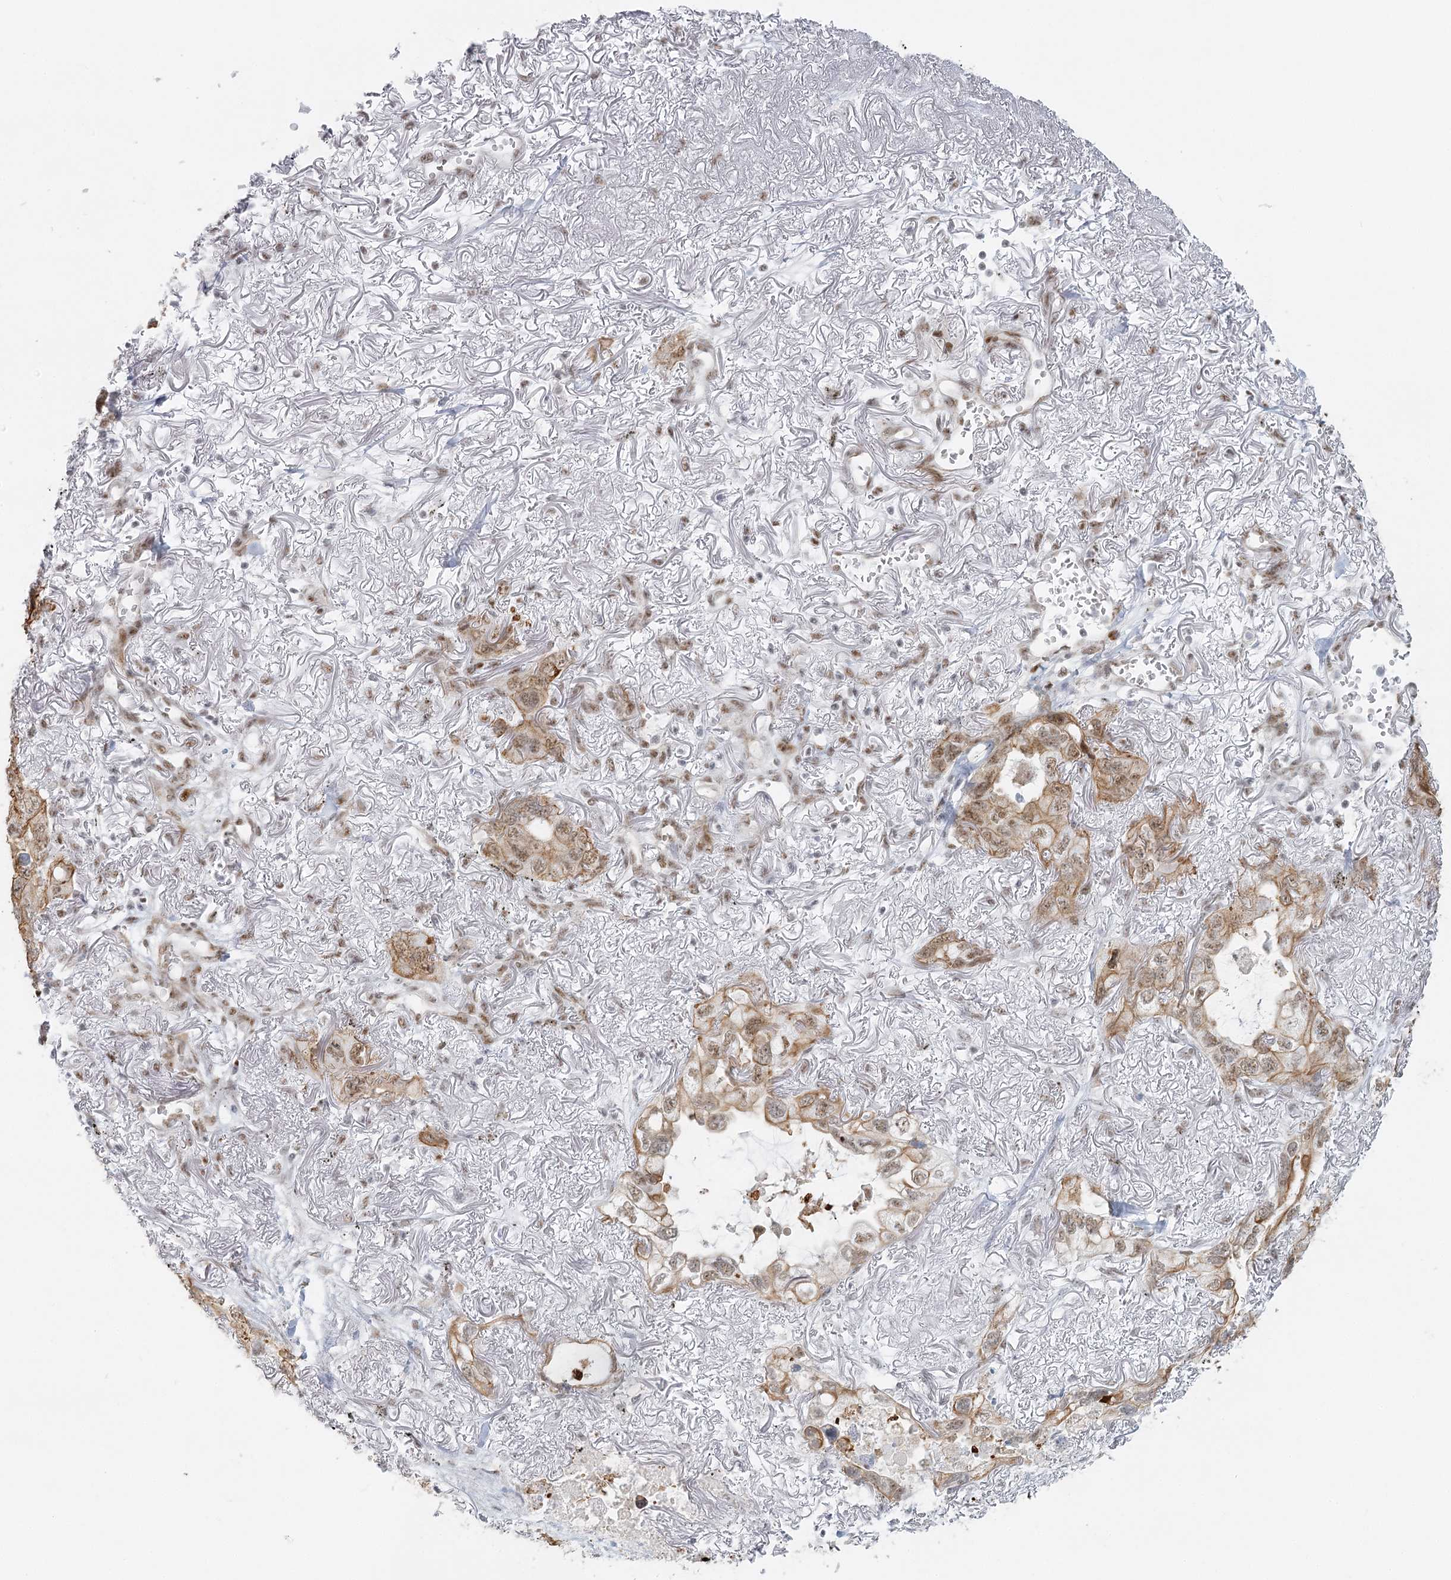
{"staining": {"intensity": "moderate", "quantity": ">75%", "location": "cytoplasmic/membranous,nuclear"}, "tissue": "lung cancer", "cell_type": "Tumor cells", "image_type": "cancer", "snomed": [{"axis": "morphology", "description": "Squamous cell carcinoma, NOS"}, {"axis": "topography", "description": "Lung"}], "caption": "Tumor cells exhibit medium levels of moderate cytoplasmic/membranous and nuclear positivity in approximately >75% of cells in squamous cell carcinoma (lung). (IHC, brightfield microscopy, high magnification).", "gene": "U2SURP", "patient": {"sex": "female", "age": 73}}